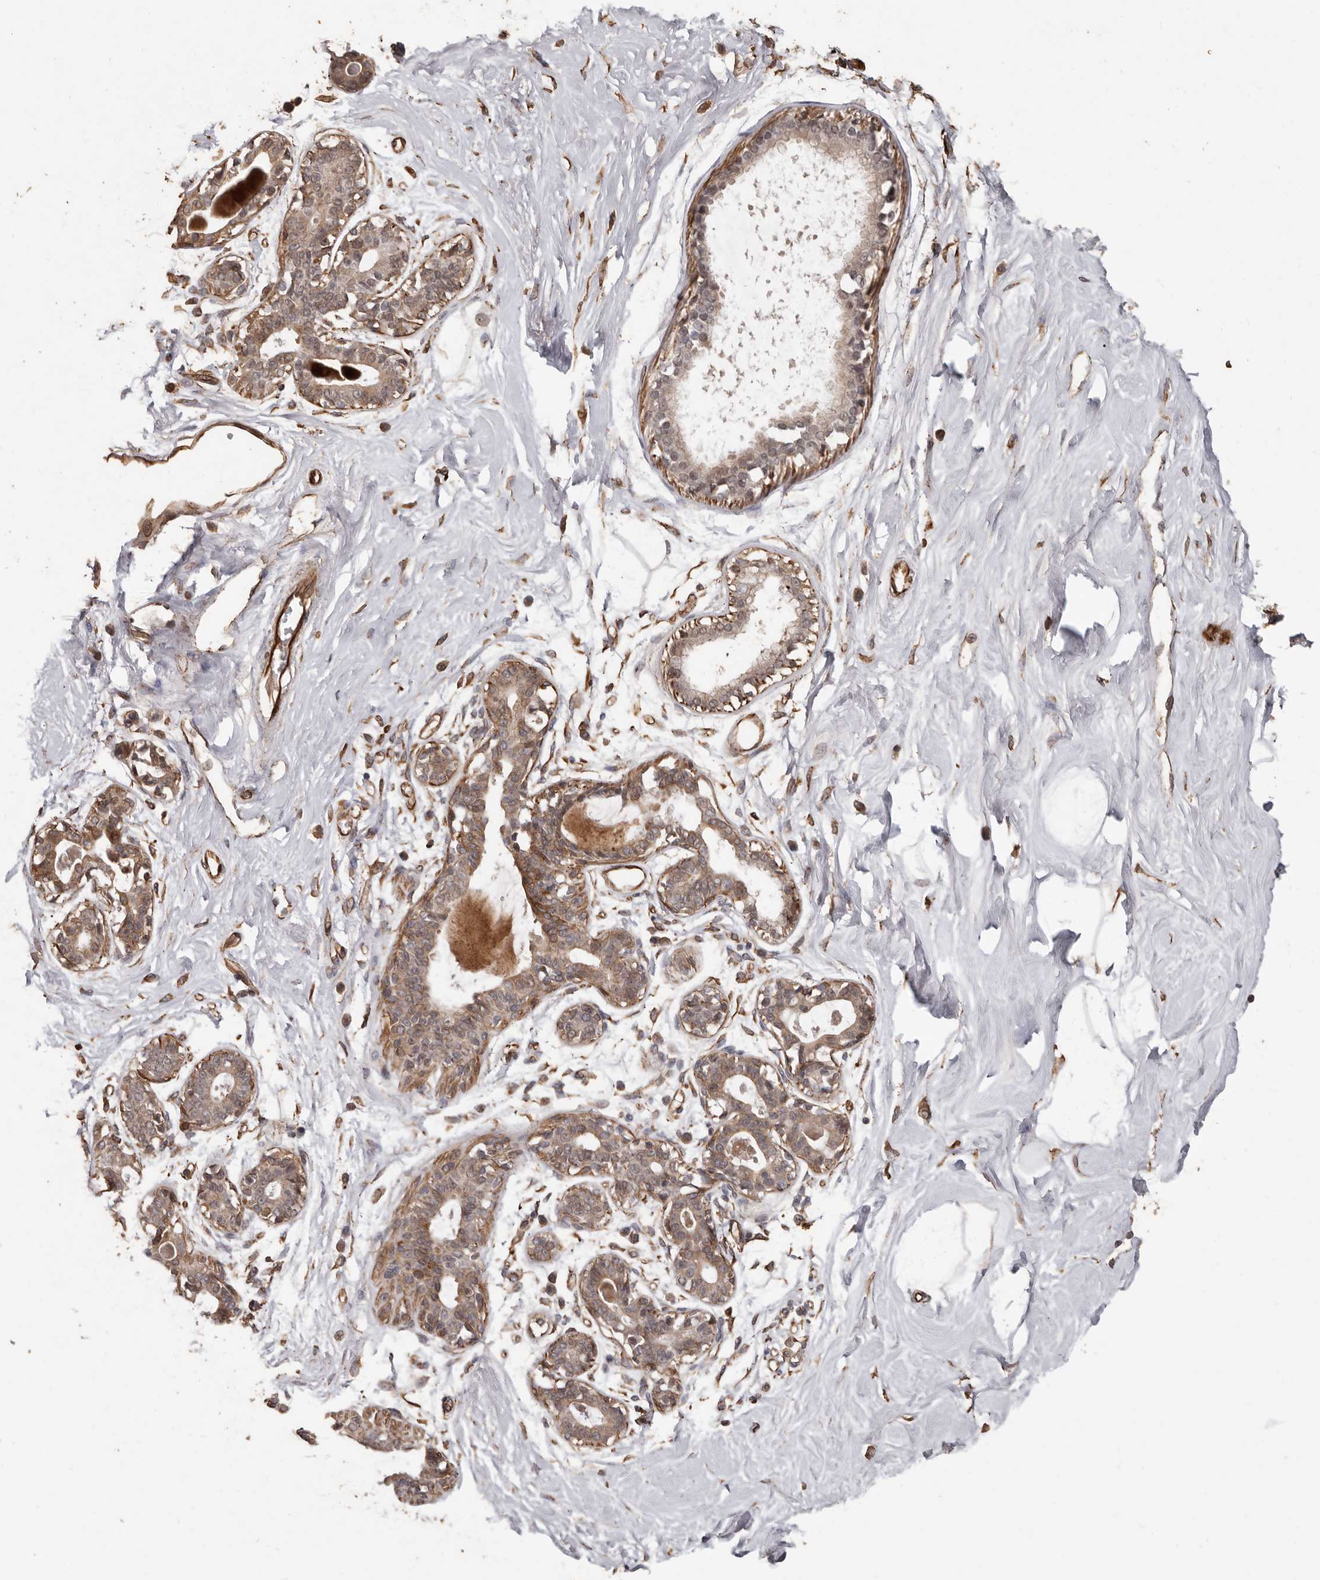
{"staining": {"intensity": "moderate", "quantity": "25%-75%", "location": "cytoplasmic/membranous"}, "tissue": "breast", "cell_type": "Adipocytes", "image_type": "normal", "snomed": [{"axis": "morphology", "description": "Normal tissue, NOS"}, {"axis": "topography", "description": "Breast"}], "caption": "DAB (3,3'-diaminobenzidine) immunohistochemical staining of unremarkable breast exhibits moderate cytoplasmic/membranous protein positivity in about 25%-75% of adipocytes.", "gene": "BRAT1", "patient": {"sex": "female", "age": 45}}